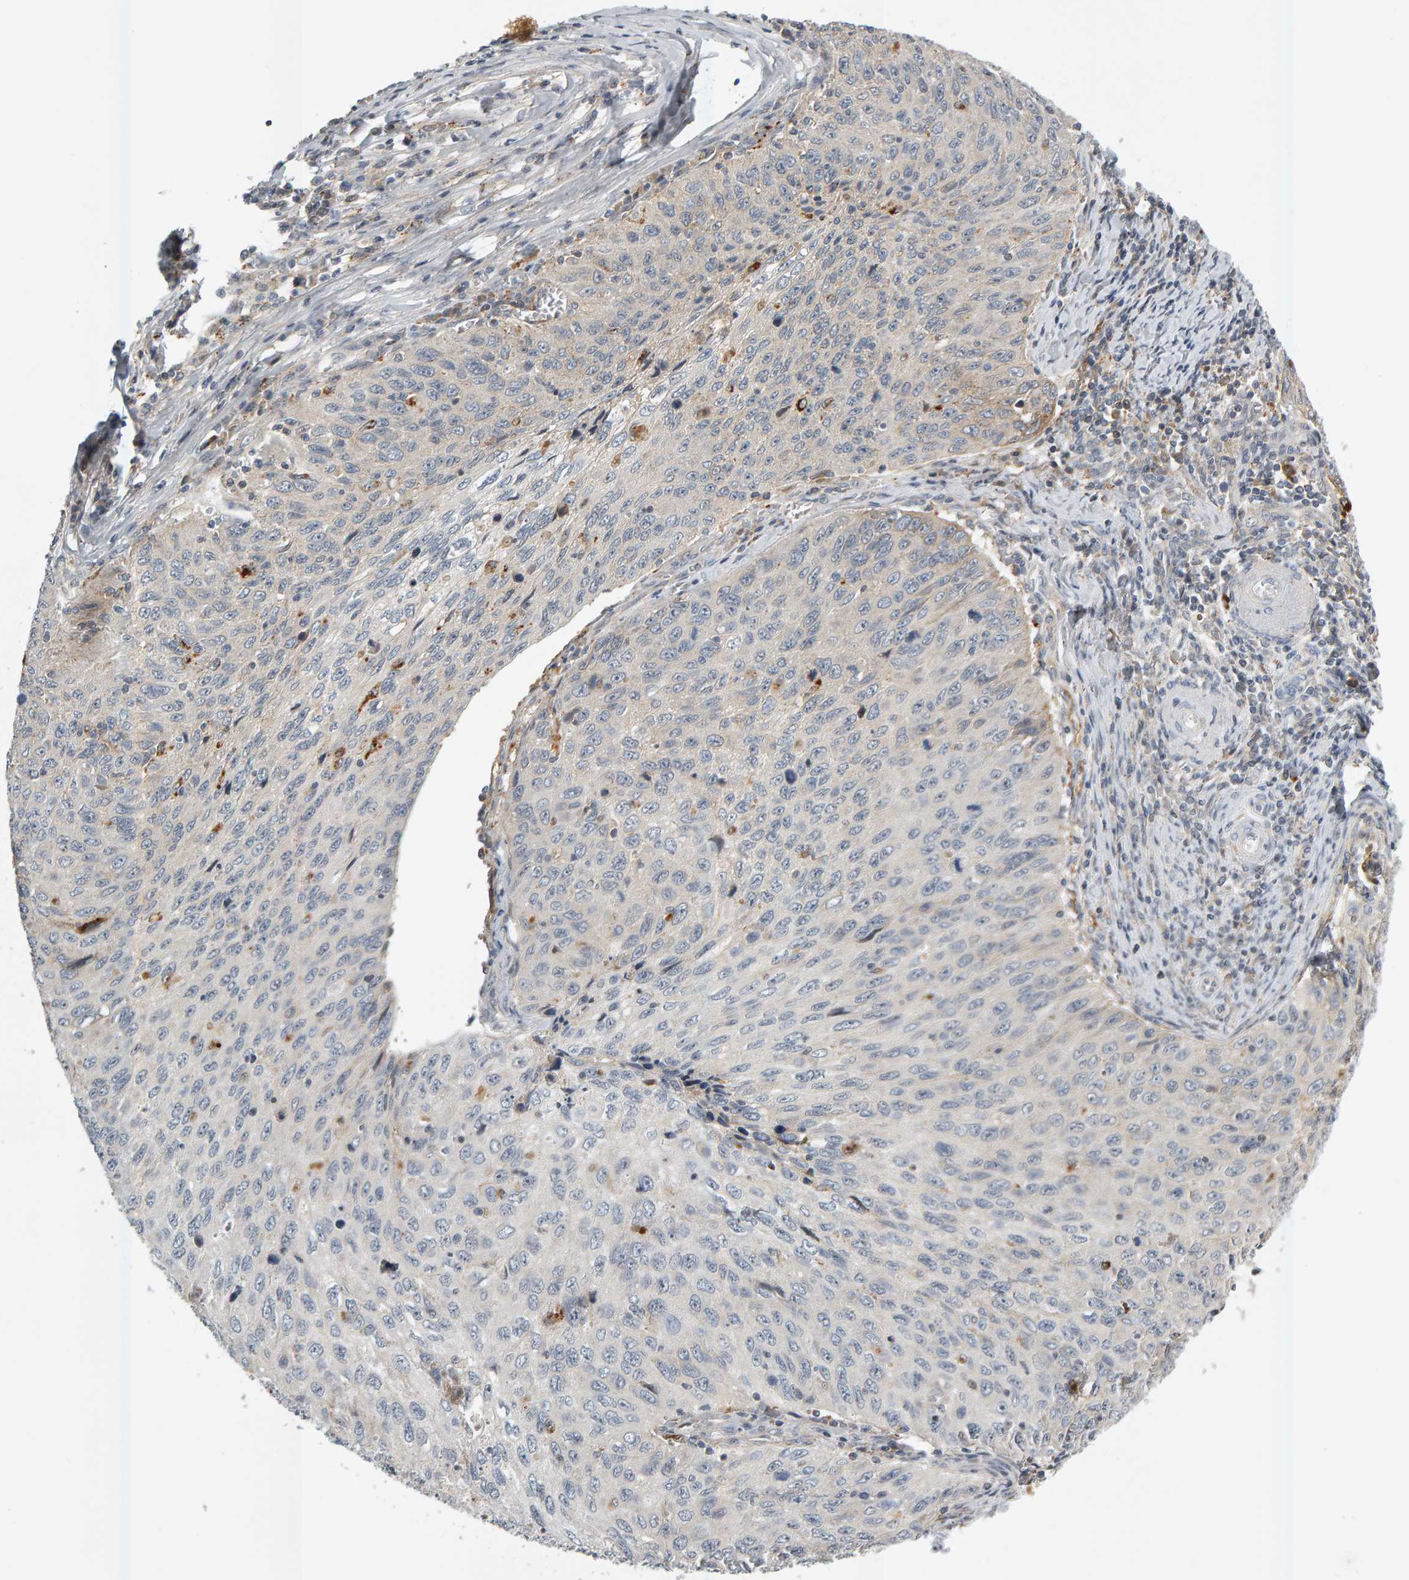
{"staining": {"intensity": "weak", "quantity": "<25%", "location": "cytoplasmic/membranous"}, "tissue": "cervical cancer", "cell_type": "Tumor cells", "image_type": "cancer", "snomed": [{"axis": "morphology", "description": "Squamous cell carcinoma, NOS"}, {"axis": "topography", "description": "Cervix"}], "caption": "There is no significant staining in tumor cells of cervical cancer (squamous cell carcinoma).", "gene": "ZNF160", "patient": {"sex": "female", "age": 53}}